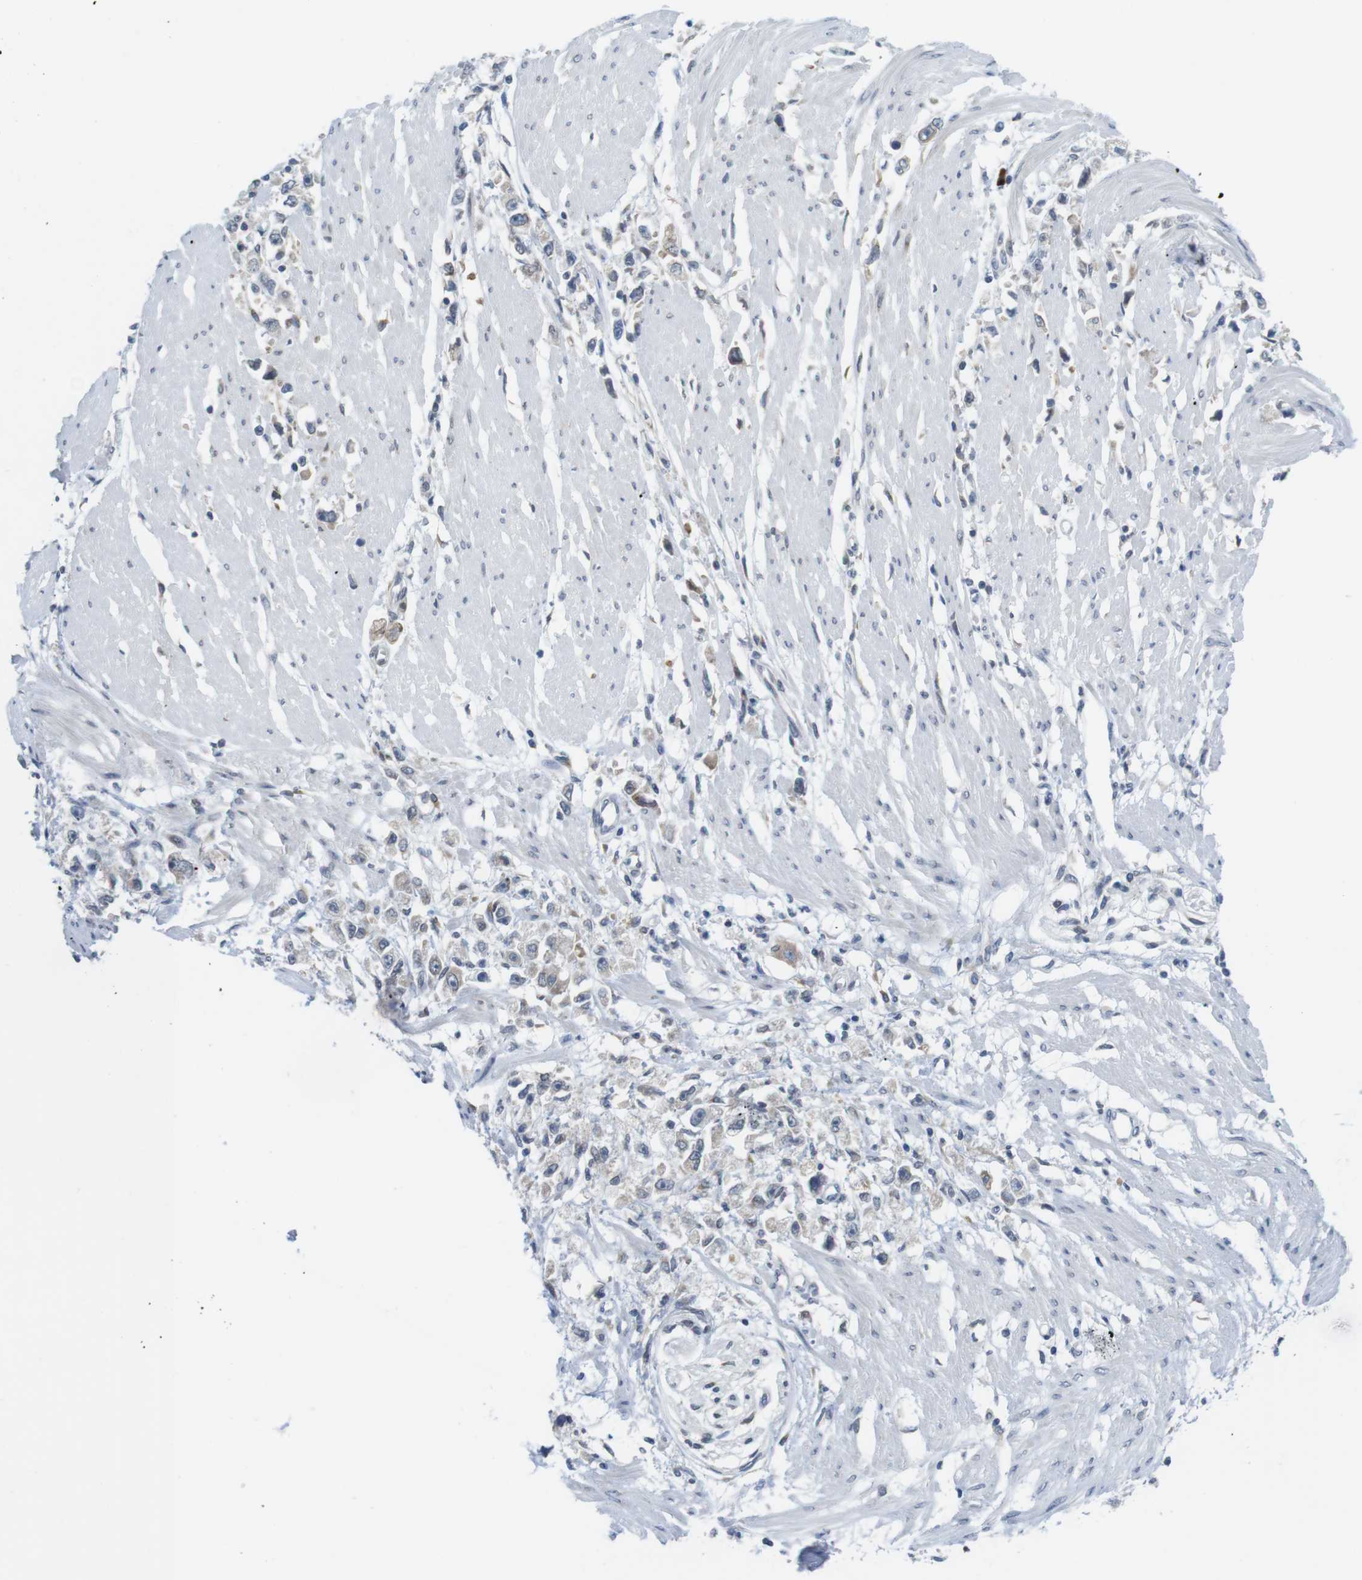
{"staining": {"intensity": "negative", "quantity": "none", "location": "none"}, "tissue": "stomach cancer", "cell_type": "Tumor cells", "image_type": "cancer", "snomed": [{"axis": "morphology", "description": "Adenocarcinoma, NOS"}, {"axis": "topography", "description": "Stomach"}], "caption": "Image shows no significant protein expression in tumor cells of stomach cancer.", "gene": "ERGIC3", "patient": {"sex": "female", "age": 59}}